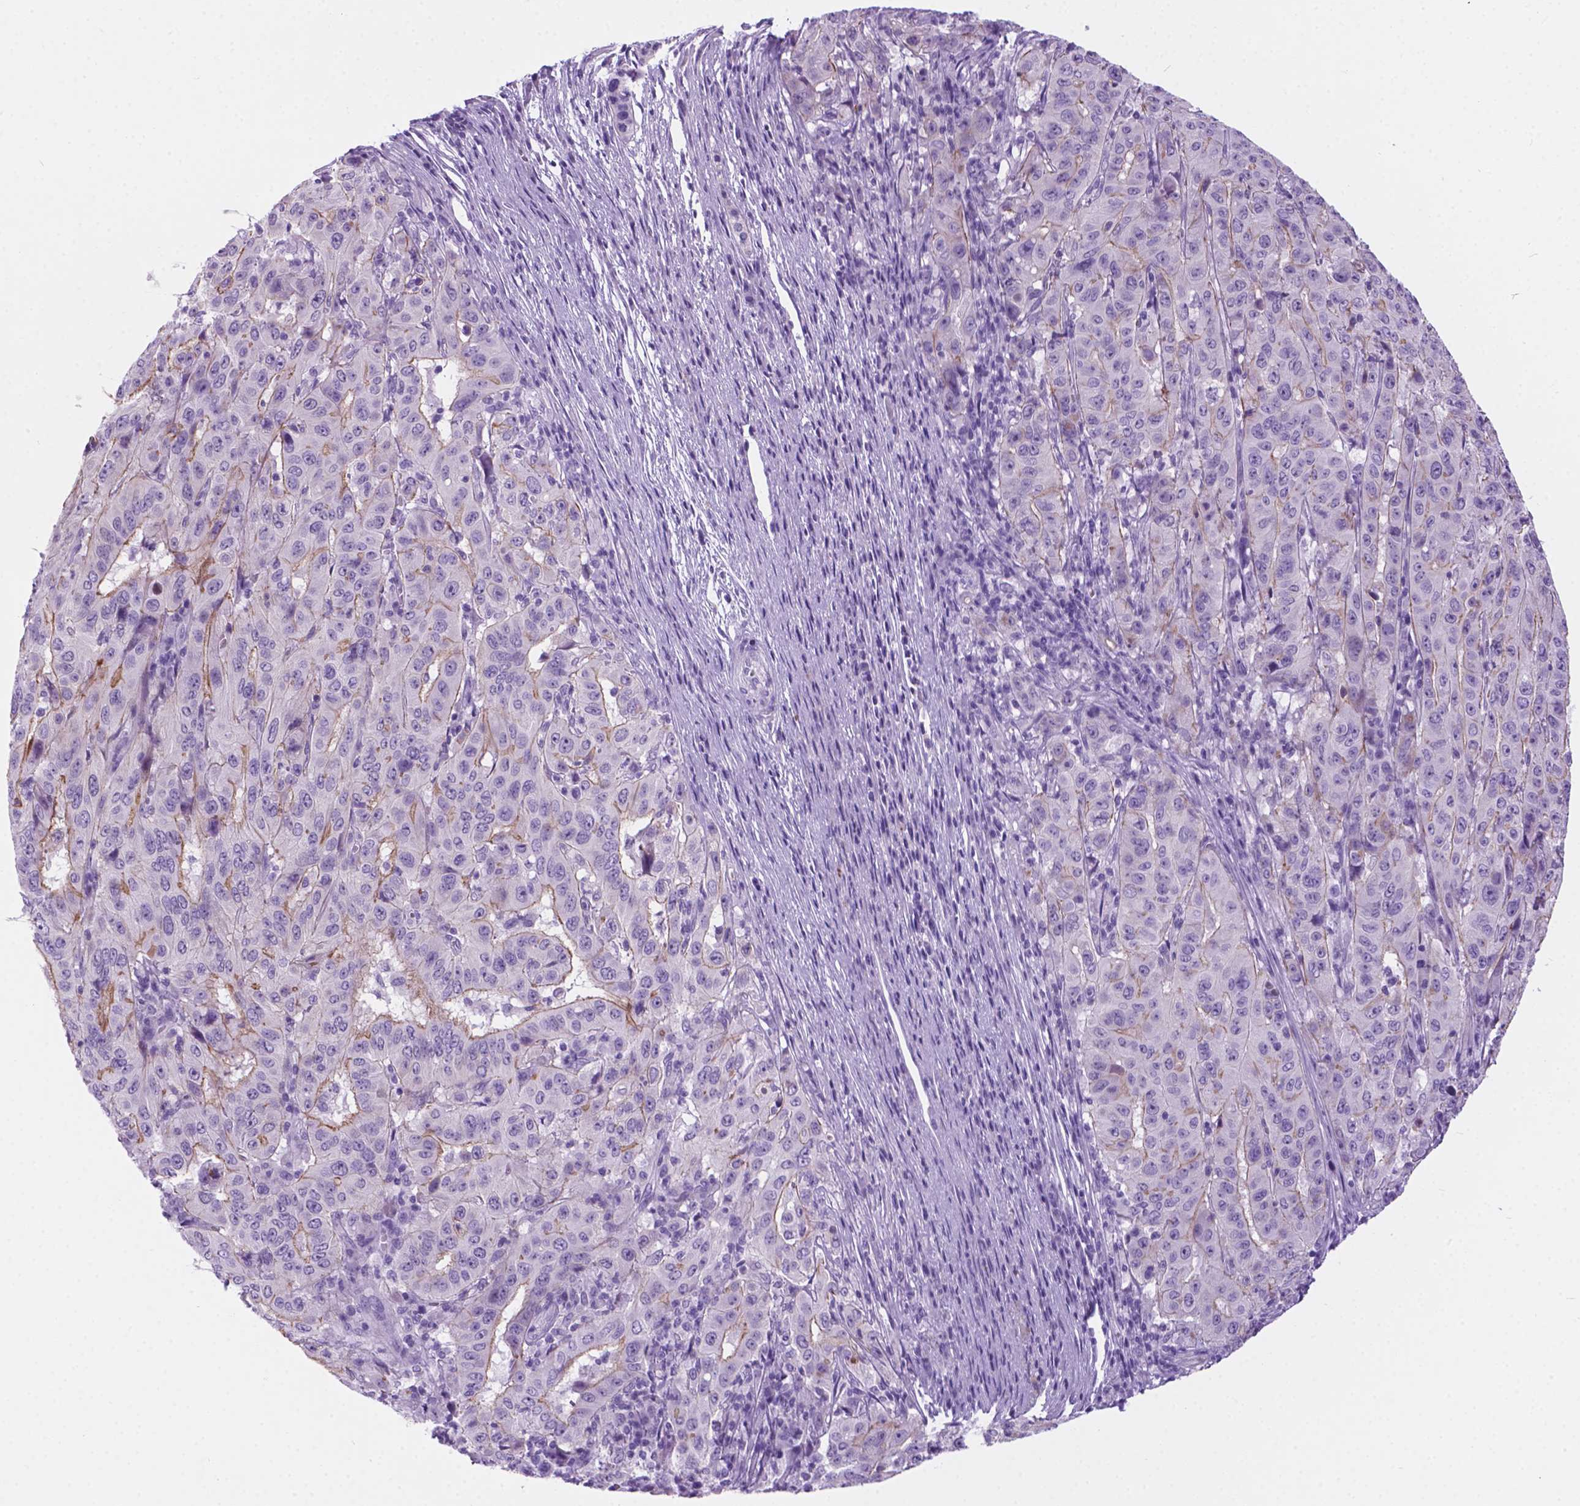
{"staining": {"intensity": "moderate", "quantity": "<25%", "location": "cytoplasmic/membranous"}, "tissue": "pancreatic cancer", "cell_type": "Tumor cells", "image_type": "cancer", "snomed": [{"axis": "morphology", "description": "Adenocarcinoma, NOS"}, {"axis": "topography", "description": "Pancreas"}], "caption": "An IHC micrograph of tumor tissue is shown. Protein staining in brown highlights moderate cytoplasmic/membranous positivity in pancreatic adenocarcinoma within tumor cells.", "gene": "ARMS2", "patient": {"sex": "male", "age": 63}}